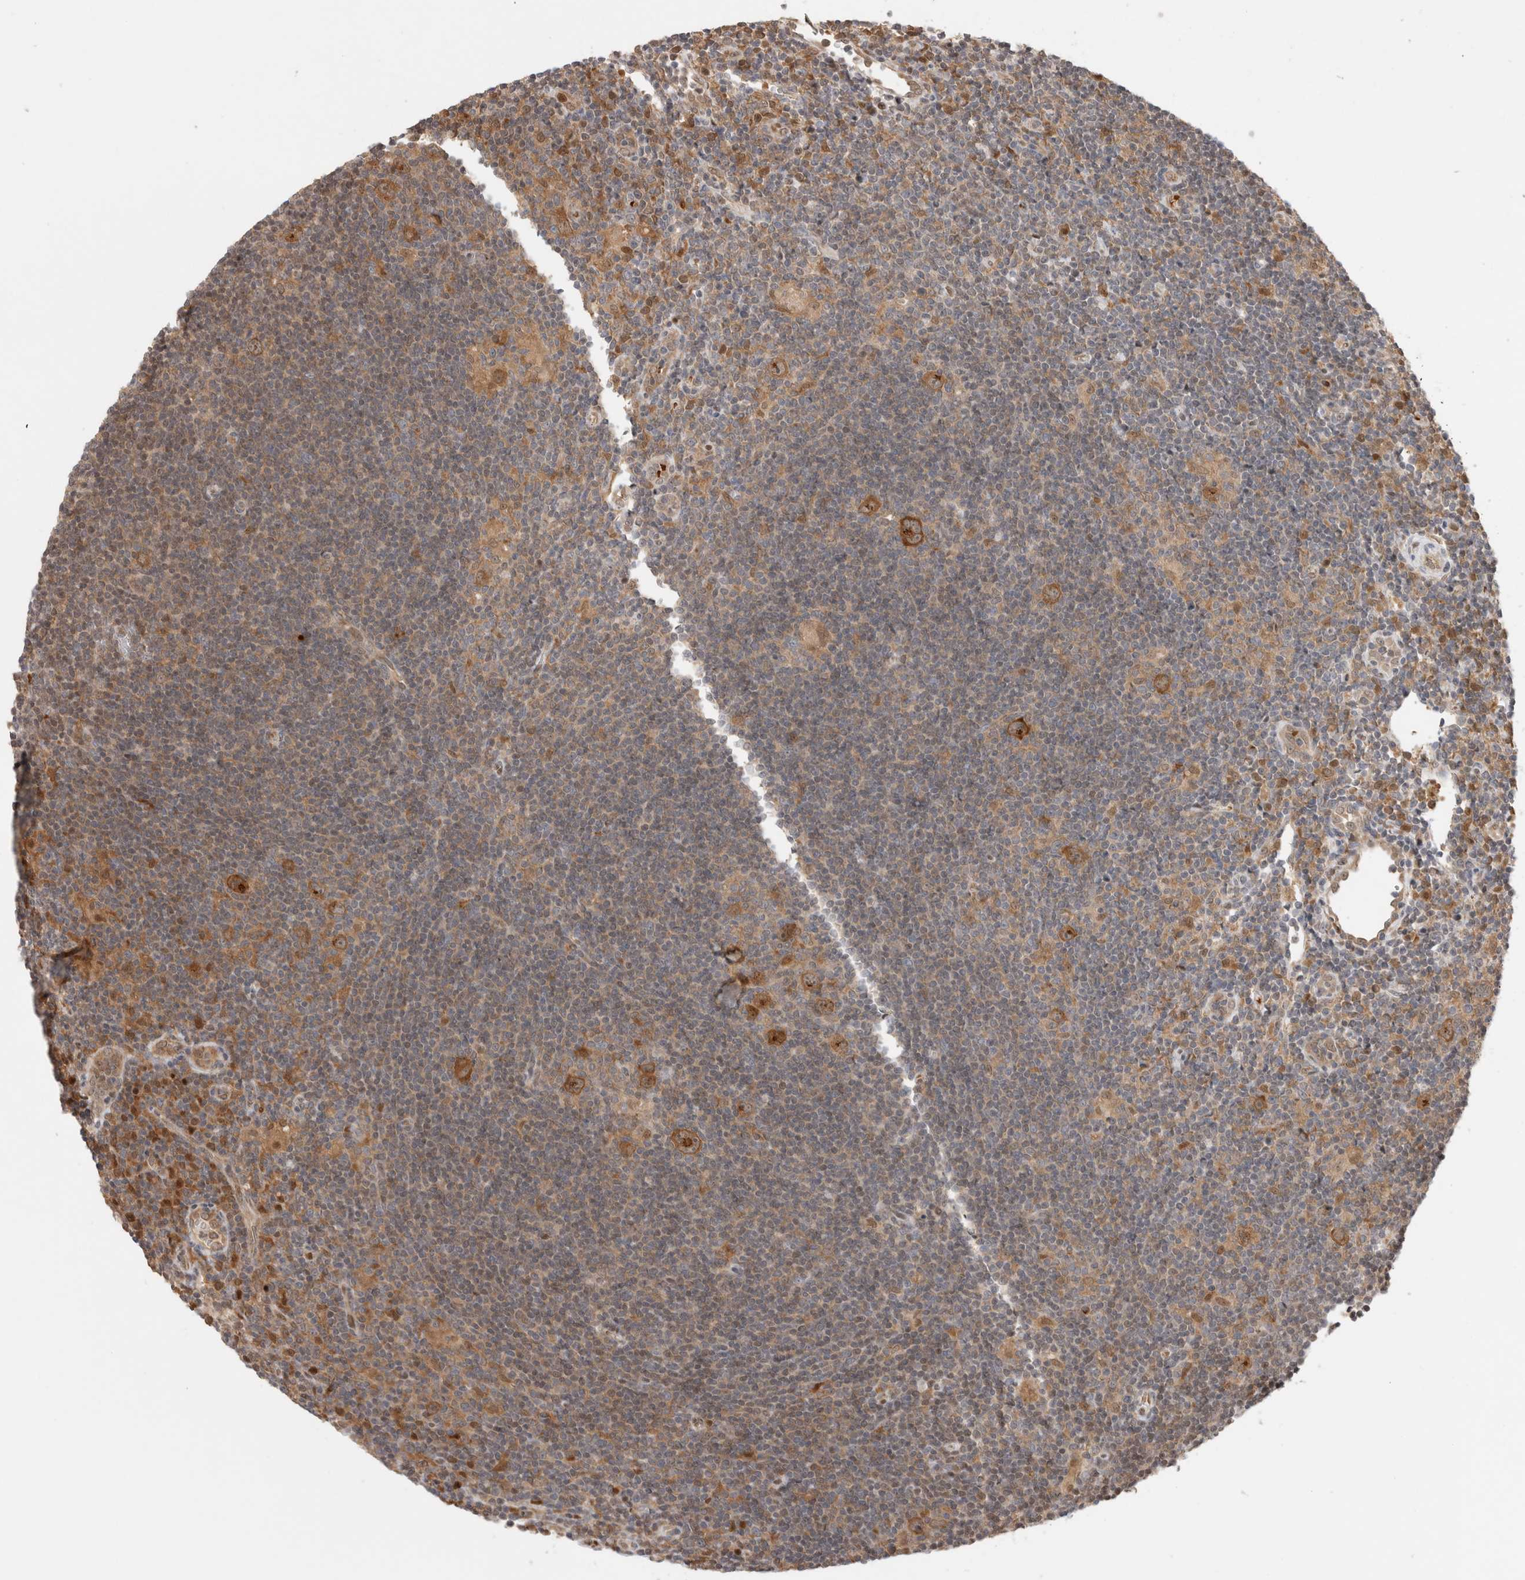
{"staining": {"intensity": "strong", "quantity": ">75%", "location": "cytoplasmic/membranous"}, "tissue": "lymphoma", "cell_type": "Tumor cells", "image_type": "cancer", "snomed": [{"axis": "morphology", "description": "Hodgkin's disease, NOS"}, {"axis": "topography", "description": "Lymph node"}], "caption": "The image reveals staining of Hodgkin's disease, revealing strong cytoplasmic/membranous protein expression (brown color) within tumor cells.", "gene": "OTUD6B", "patient": {"sex": "female", "age": 57}}